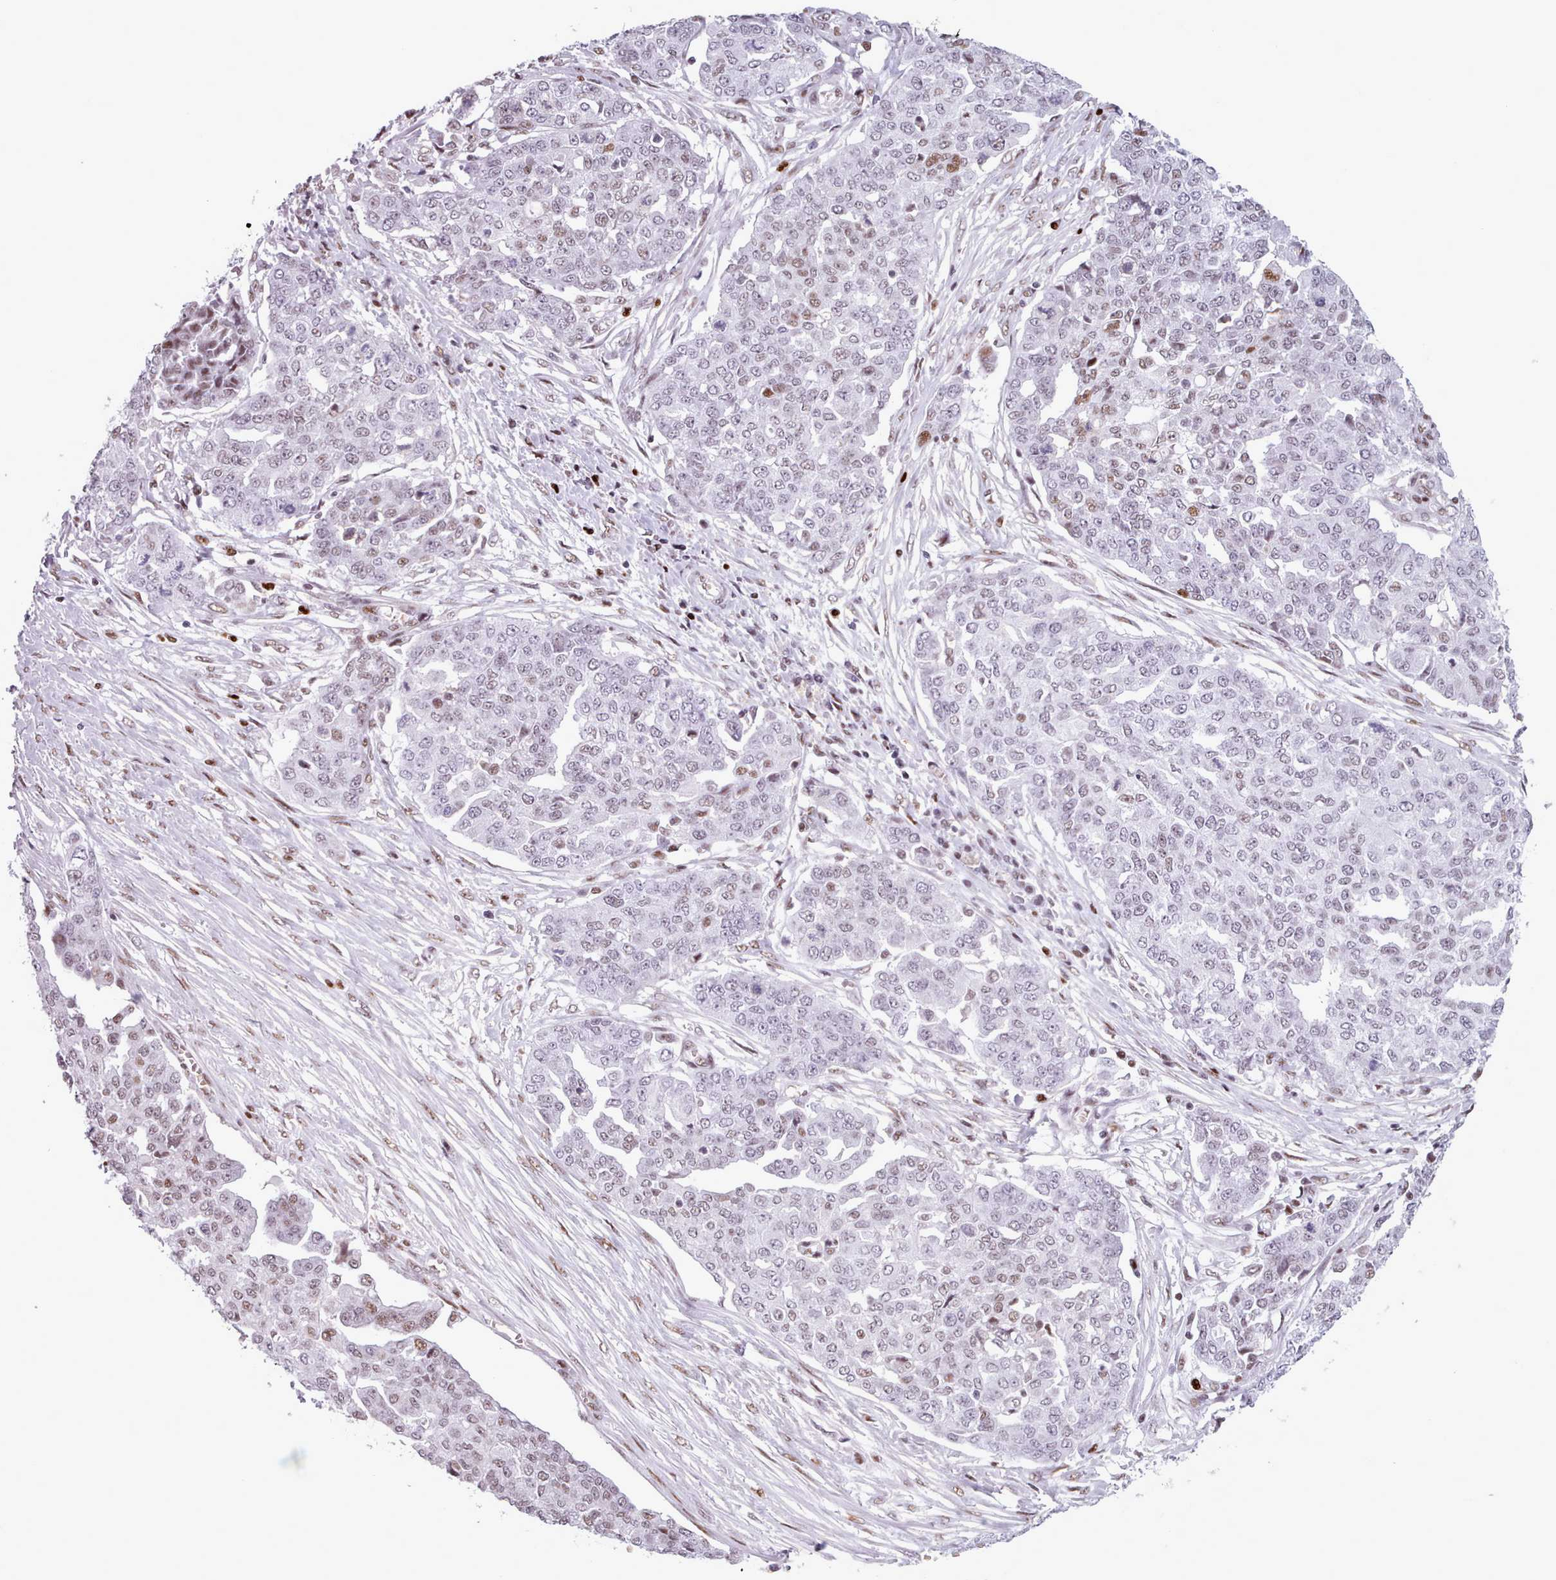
{"staining": {"intensity": "weak", "quantity": ">75%", "location": "nuclear"}, "tissue": "ovarian cancer", "cell_type": "Tumor cells", "image_type": "cancer", "snomed": [{"axis": "morphology", "description": "Cystadenocarcinoma, serous, NOS"}, {"axis": "topography", "description": "Soft tissue"}, {"axis": "topography", "description": "Ovary"}], "caption": "Immunohistochemical staining of ovarian cancer (serous cystadenocarcinoma) reveals weak nuclear protein staining in approximately >75% of tumor cells. (Brightfield microscopy of DAB IHC at high magnification).", "gene": "SRSF4", "patient": {"sex": "female", "age": 57}}